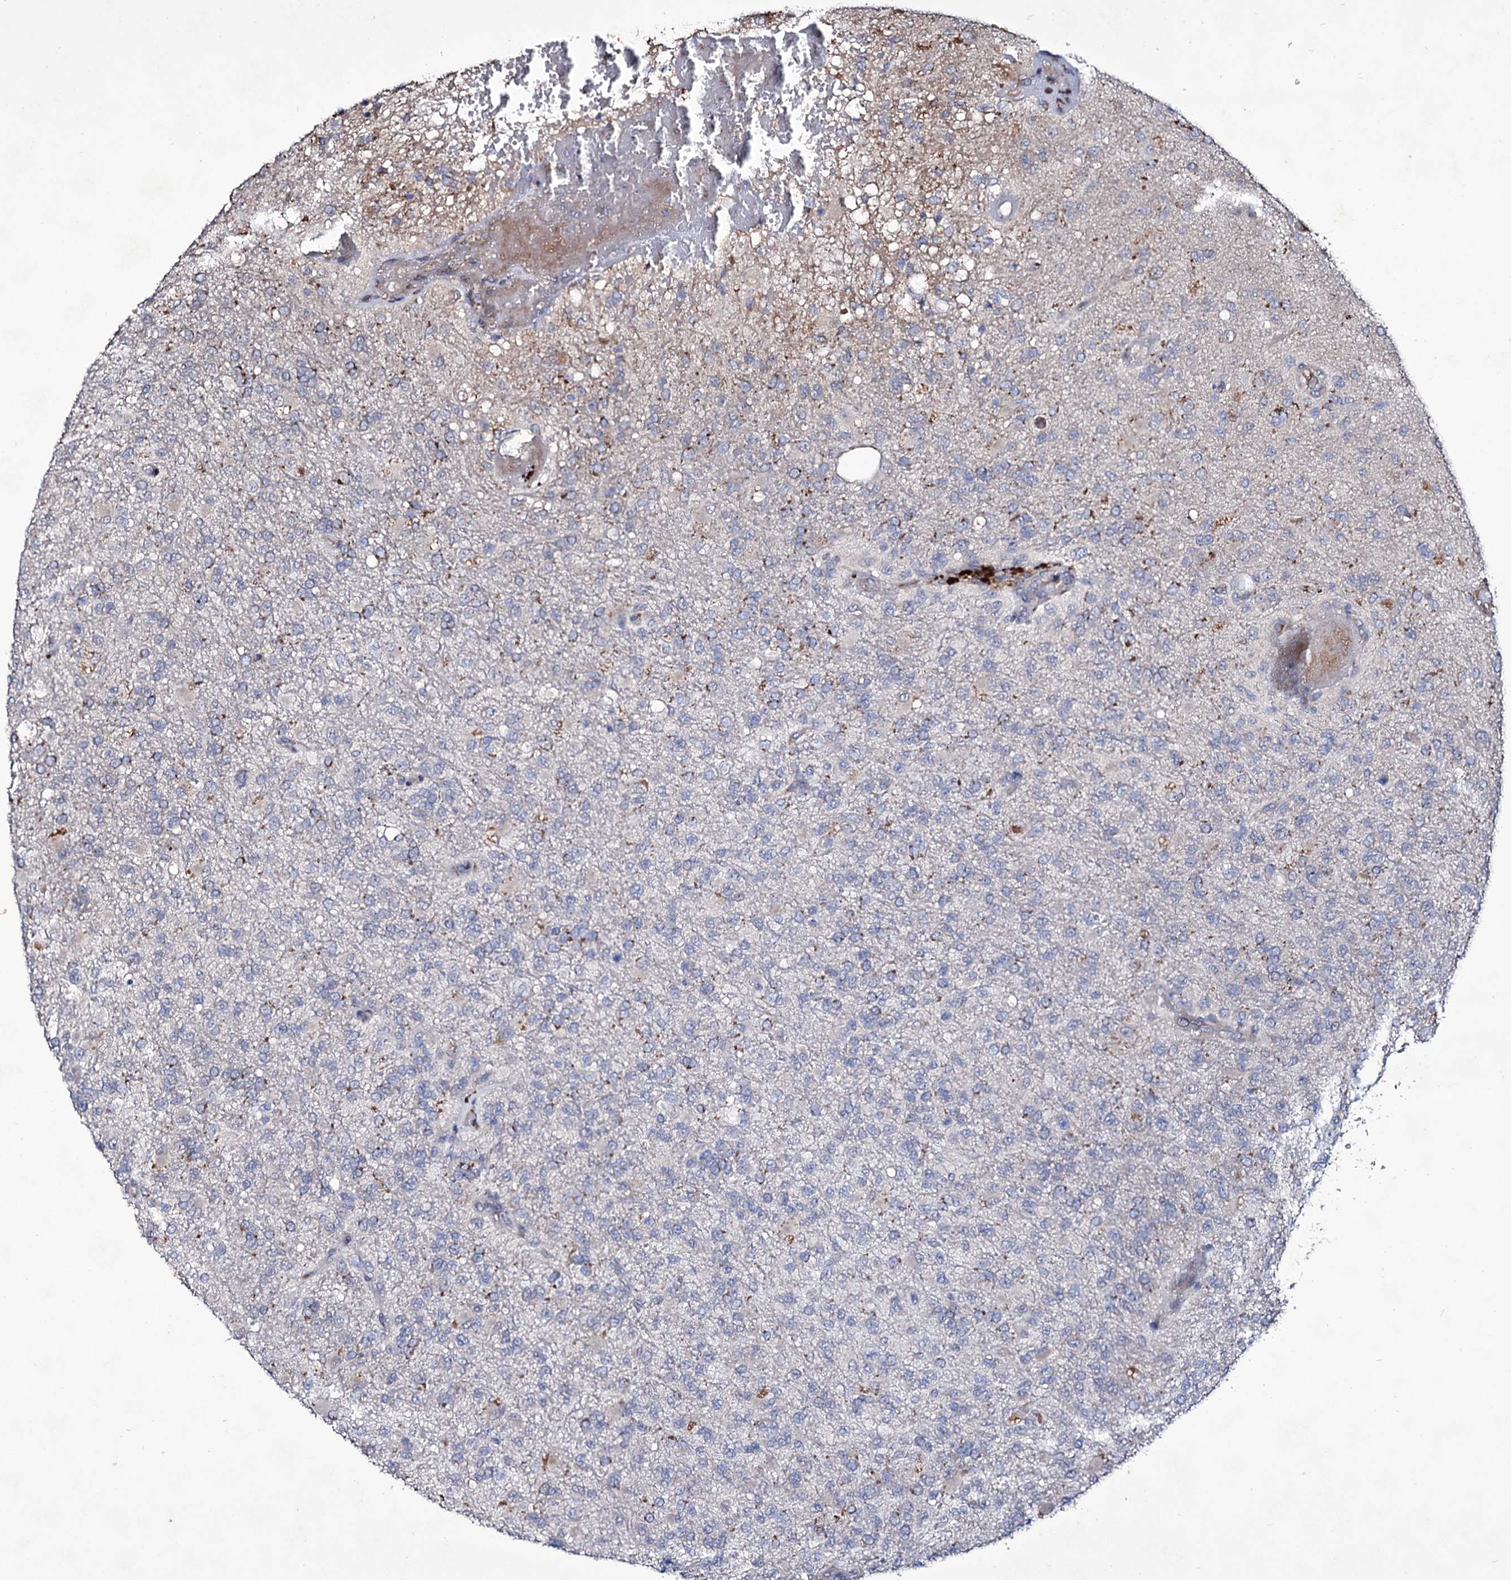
{"staining": {"intensity": "negative", "quantity": "none", "location": "none"}, "tissue": "glioma", "cell_type": "Tumor cells", "image_type": "cancer", "snomed": [{"axis": "morphology", "description": "Glioma, malignant, High grade"}, {"axis": "topography", "description": "Brain"}], "caption": "Glioma was stained to show a protein in brown. There is no significant positivity in tumor cells.", "gene": "TUBGCP5", "patient": {"sex": "female", "age": 74}}